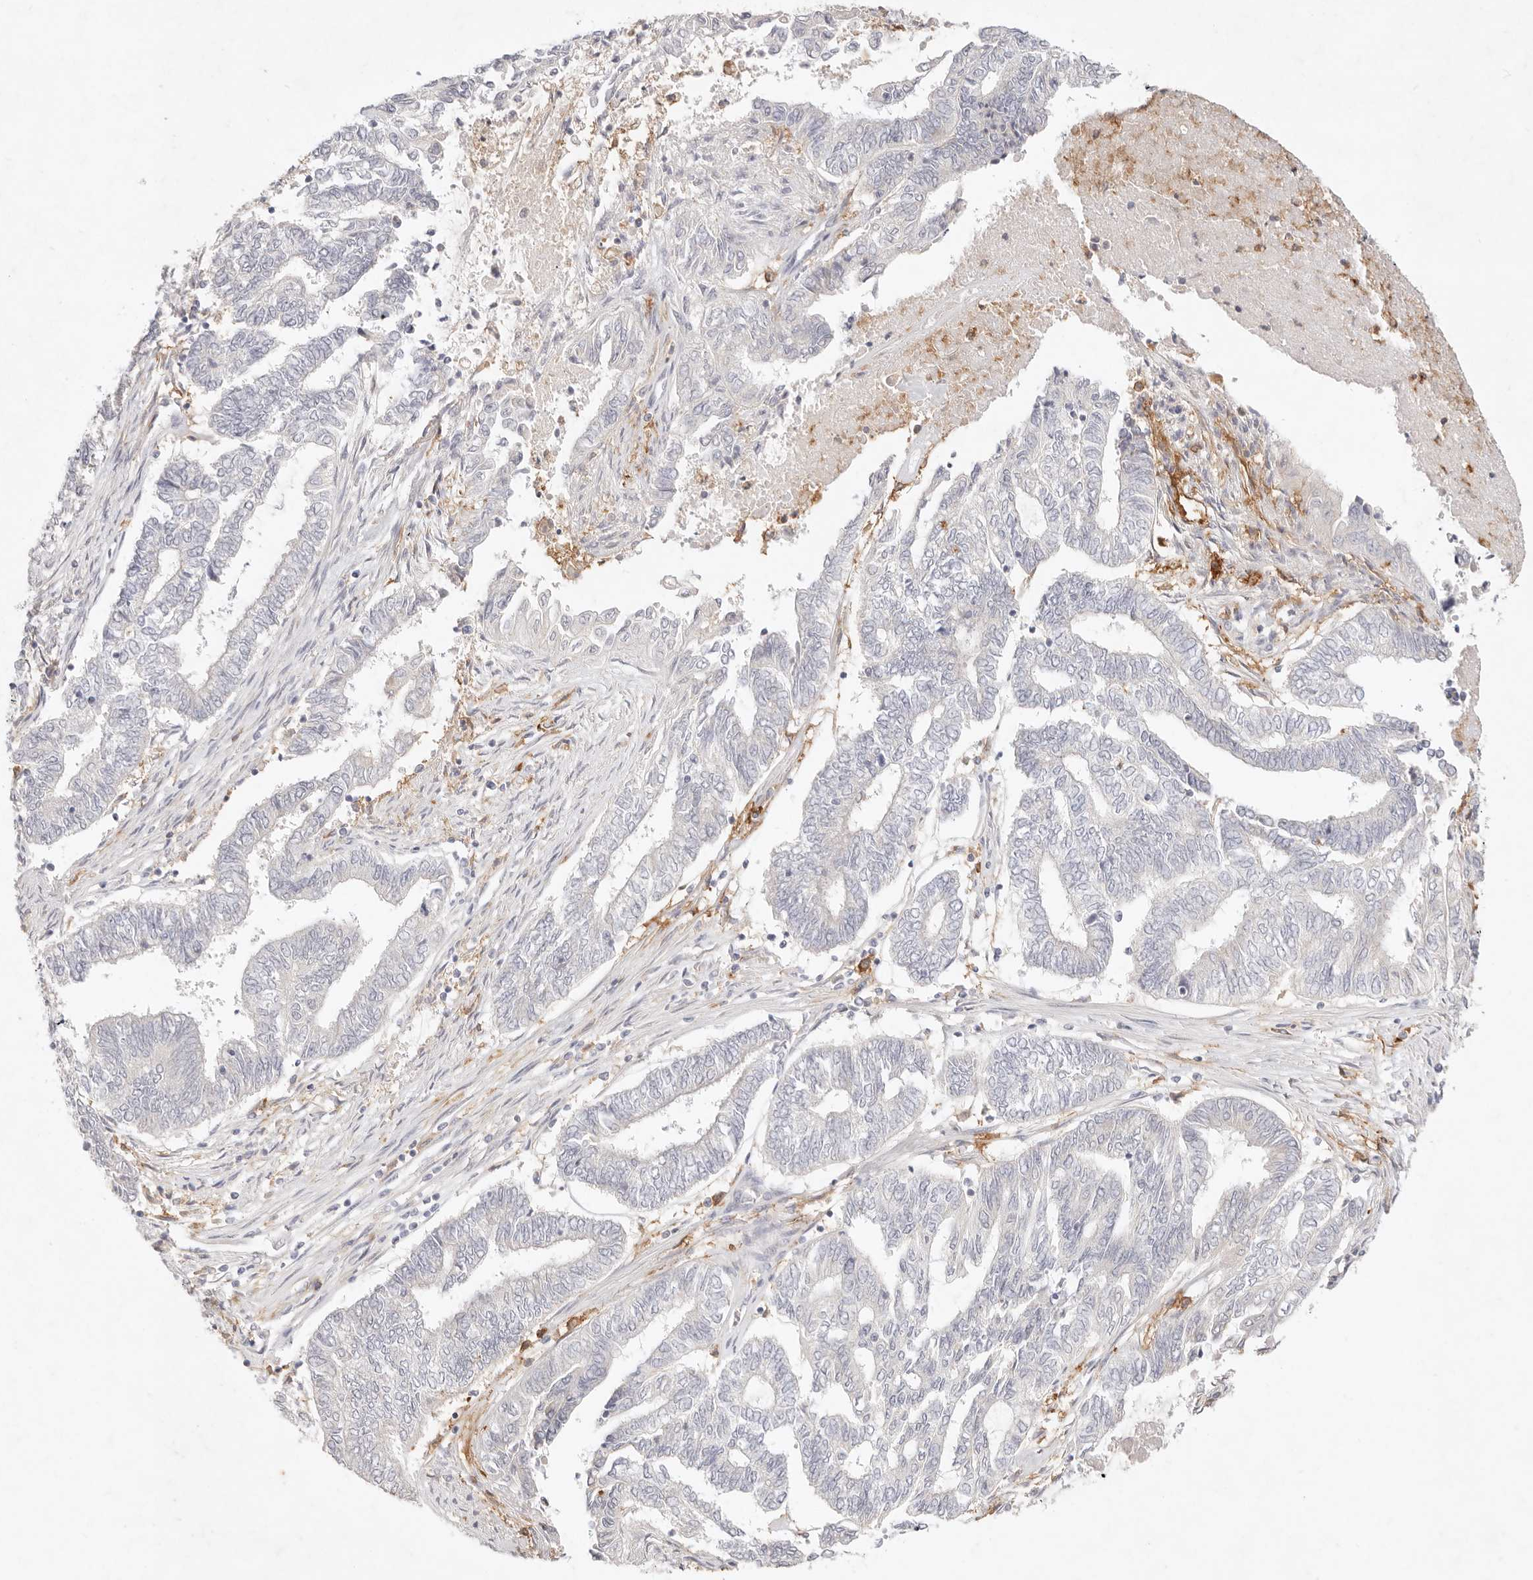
{"staining": {"intensity": "negative", "quantity": "none", "location": "none"}, "tissue": "endometrial cancer", "cell_type": "Tumor cells", "image_type": "cancer", "snomed": [{"axis": "morphology", "description": "Adenocarcinoma, NOS"}, {"axis": "topography", "description": "Uterus"}, {"axis": "topography", "description": "Endometrium"}], "caption": "Adenocarcinoma (endometrial) was stained to show a protein in brown. There is no significant positivity in tumor cells.", "gene": "GPR84", "patient": {"sex": "female", "age": 70}}